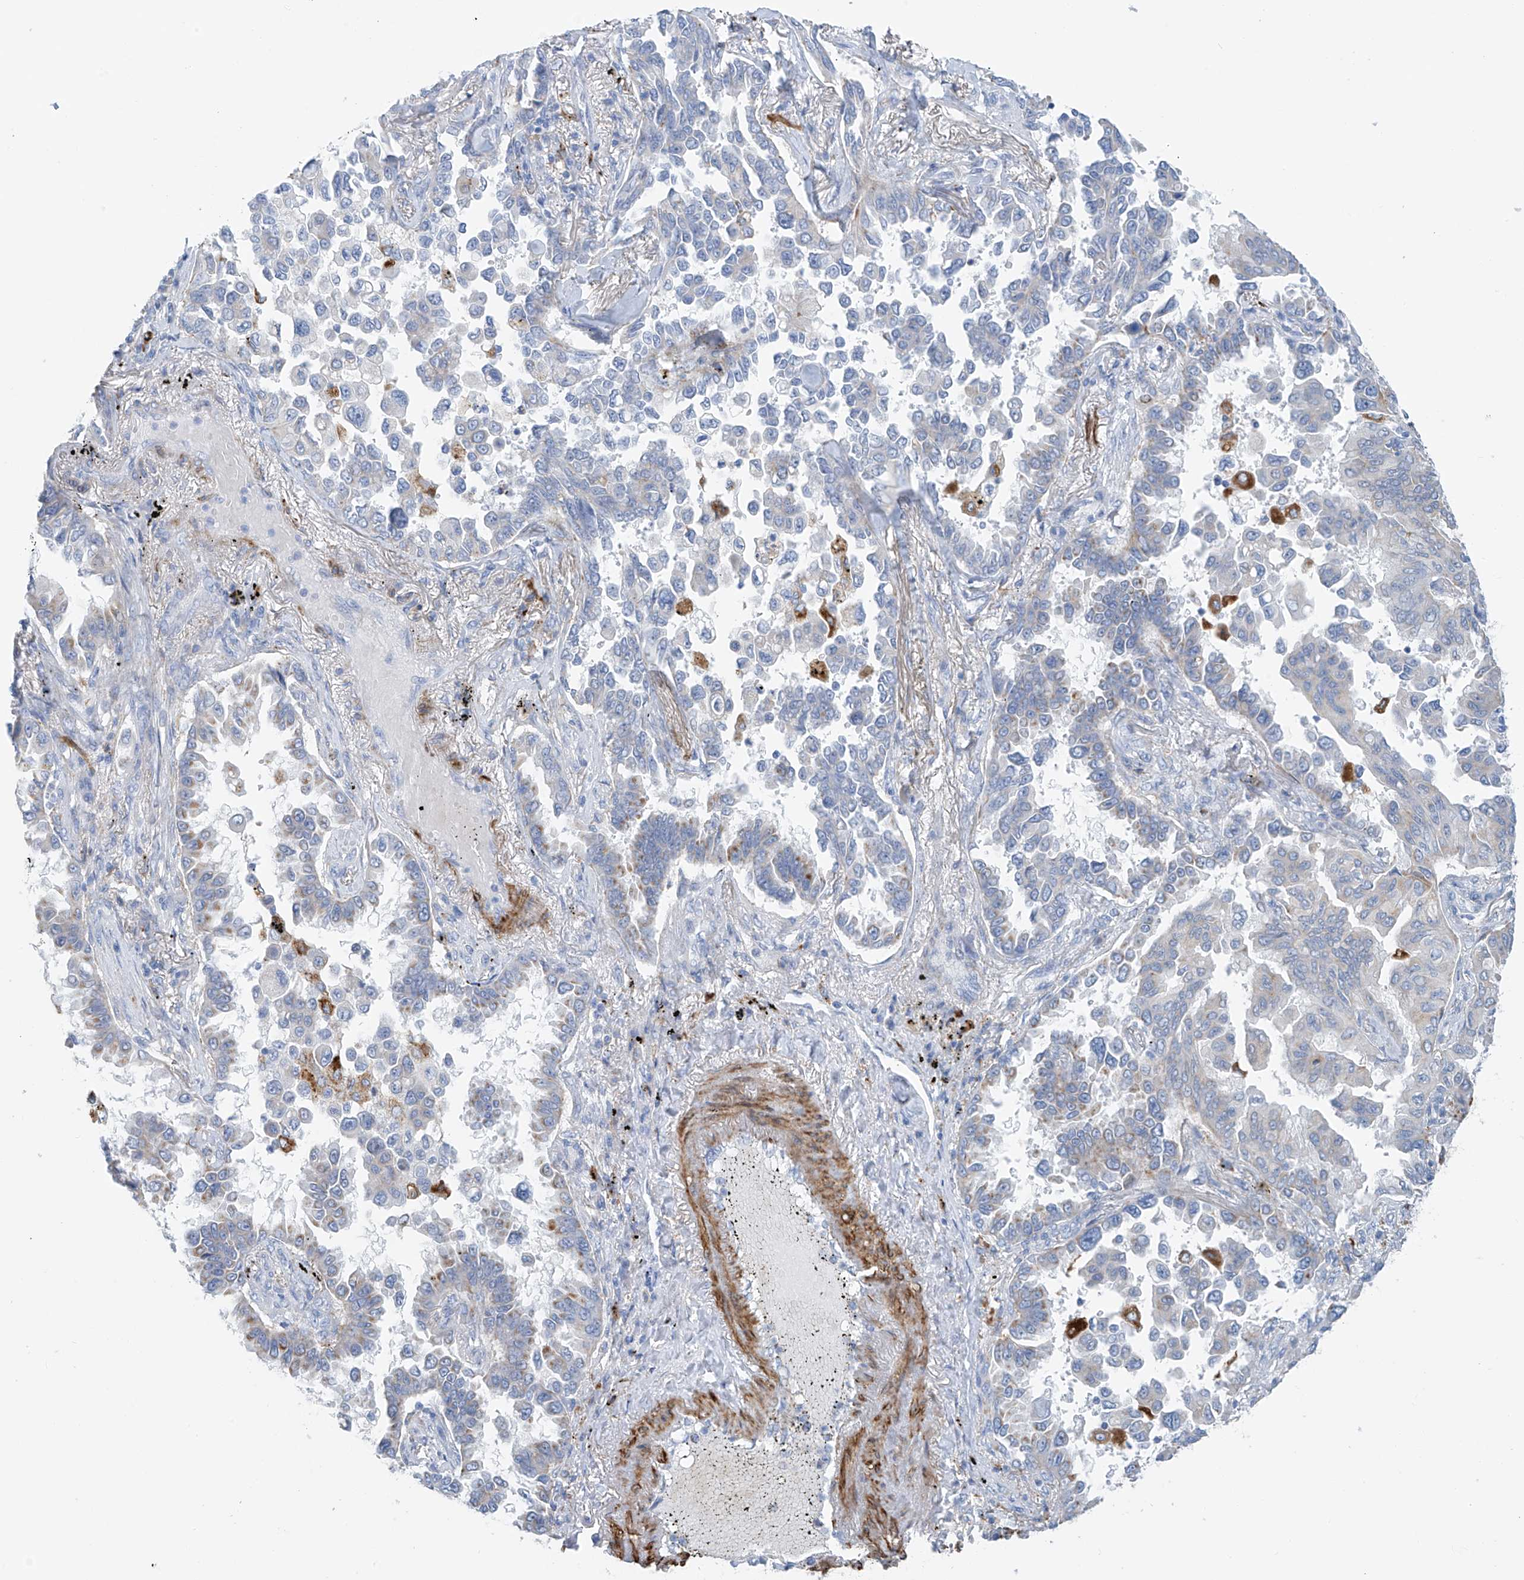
{"staining": {"intensity": "moderate", "quantity": "<25%", "location": "cytoplasmic/membranous"}, "tissue": "lung cancer", "cell_type": "Tumor cells", "image_type": "cancer", "snomed": [{"axis": "morphology", "description": "Adenocarcinoma, NOS"}, {"axis": "topography", "description": "Lung"}], "caption": "About <25% of tumor cells in lung cancer show moderate cytoplasmic/membranous protein expression as visualized by brown immunohistochemical staining.", "gene": "GLMP", "patient": {"sex": "female", "age": 67}}